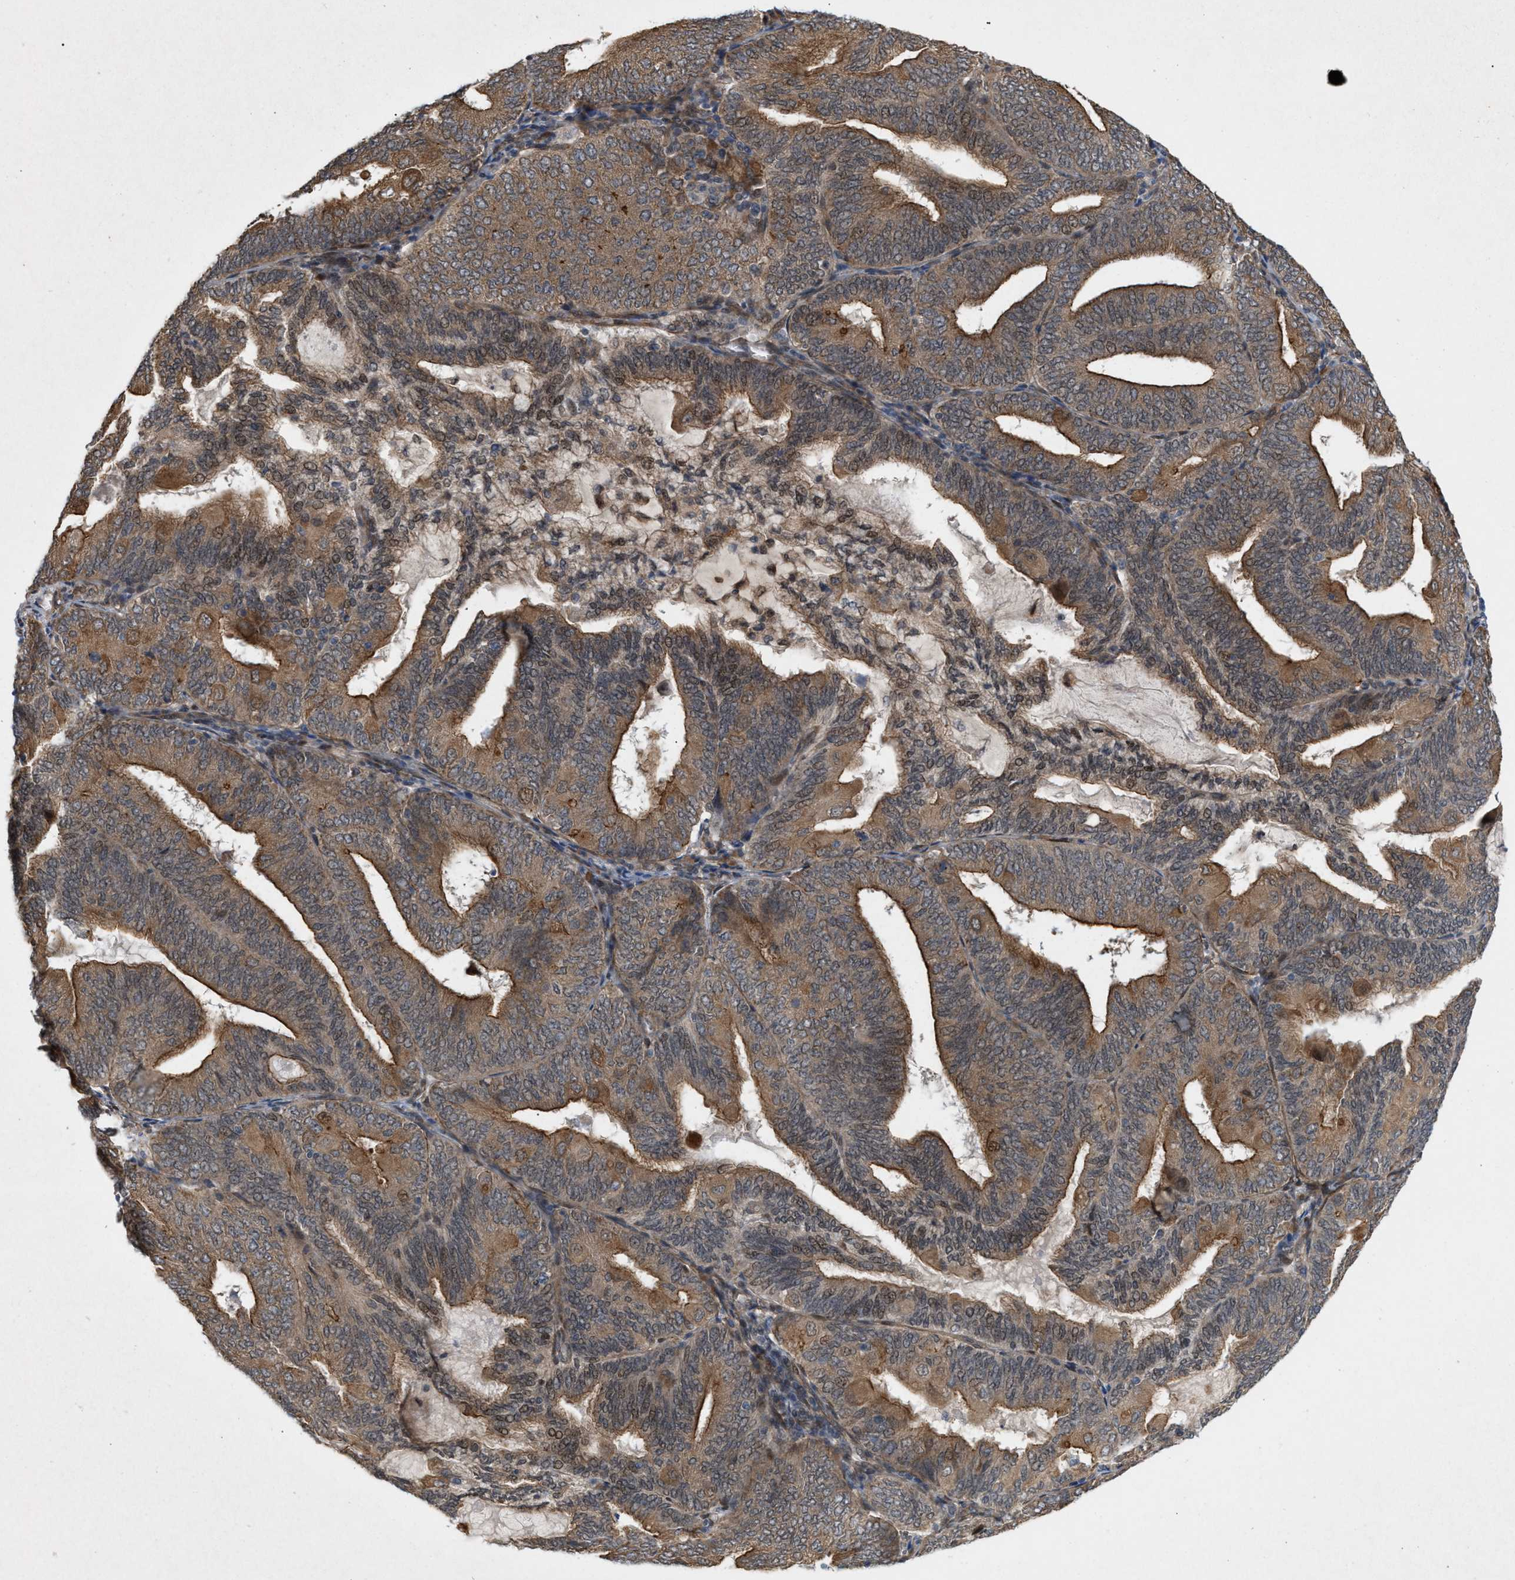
{"staining": {"intensity": "moderate", "quantity": ">75%", "location": "cytoplasmic/membranous,nuclear"}, "tissue": "endometrial cancer", "cell_type": "Tumor cells", "image_type": "cancer", "snomed": [{"axis": "morphology", "description": "Adenocarcinoma, NOS"}, {"axis": "topography", "description": "Endometrium"}], "caption": "Immunohistochemistry (DAB) staining of human endometrial cancer (adenocarcinoma) reveals moderate cytoplasmic/membranous and nuclear protein expression in about >75% of tumor cells. (Brightfield microscopy of DAB IHC at high magnification).", "gene": "MFSD6", "patient": {"sex": "female", "age": 81}}